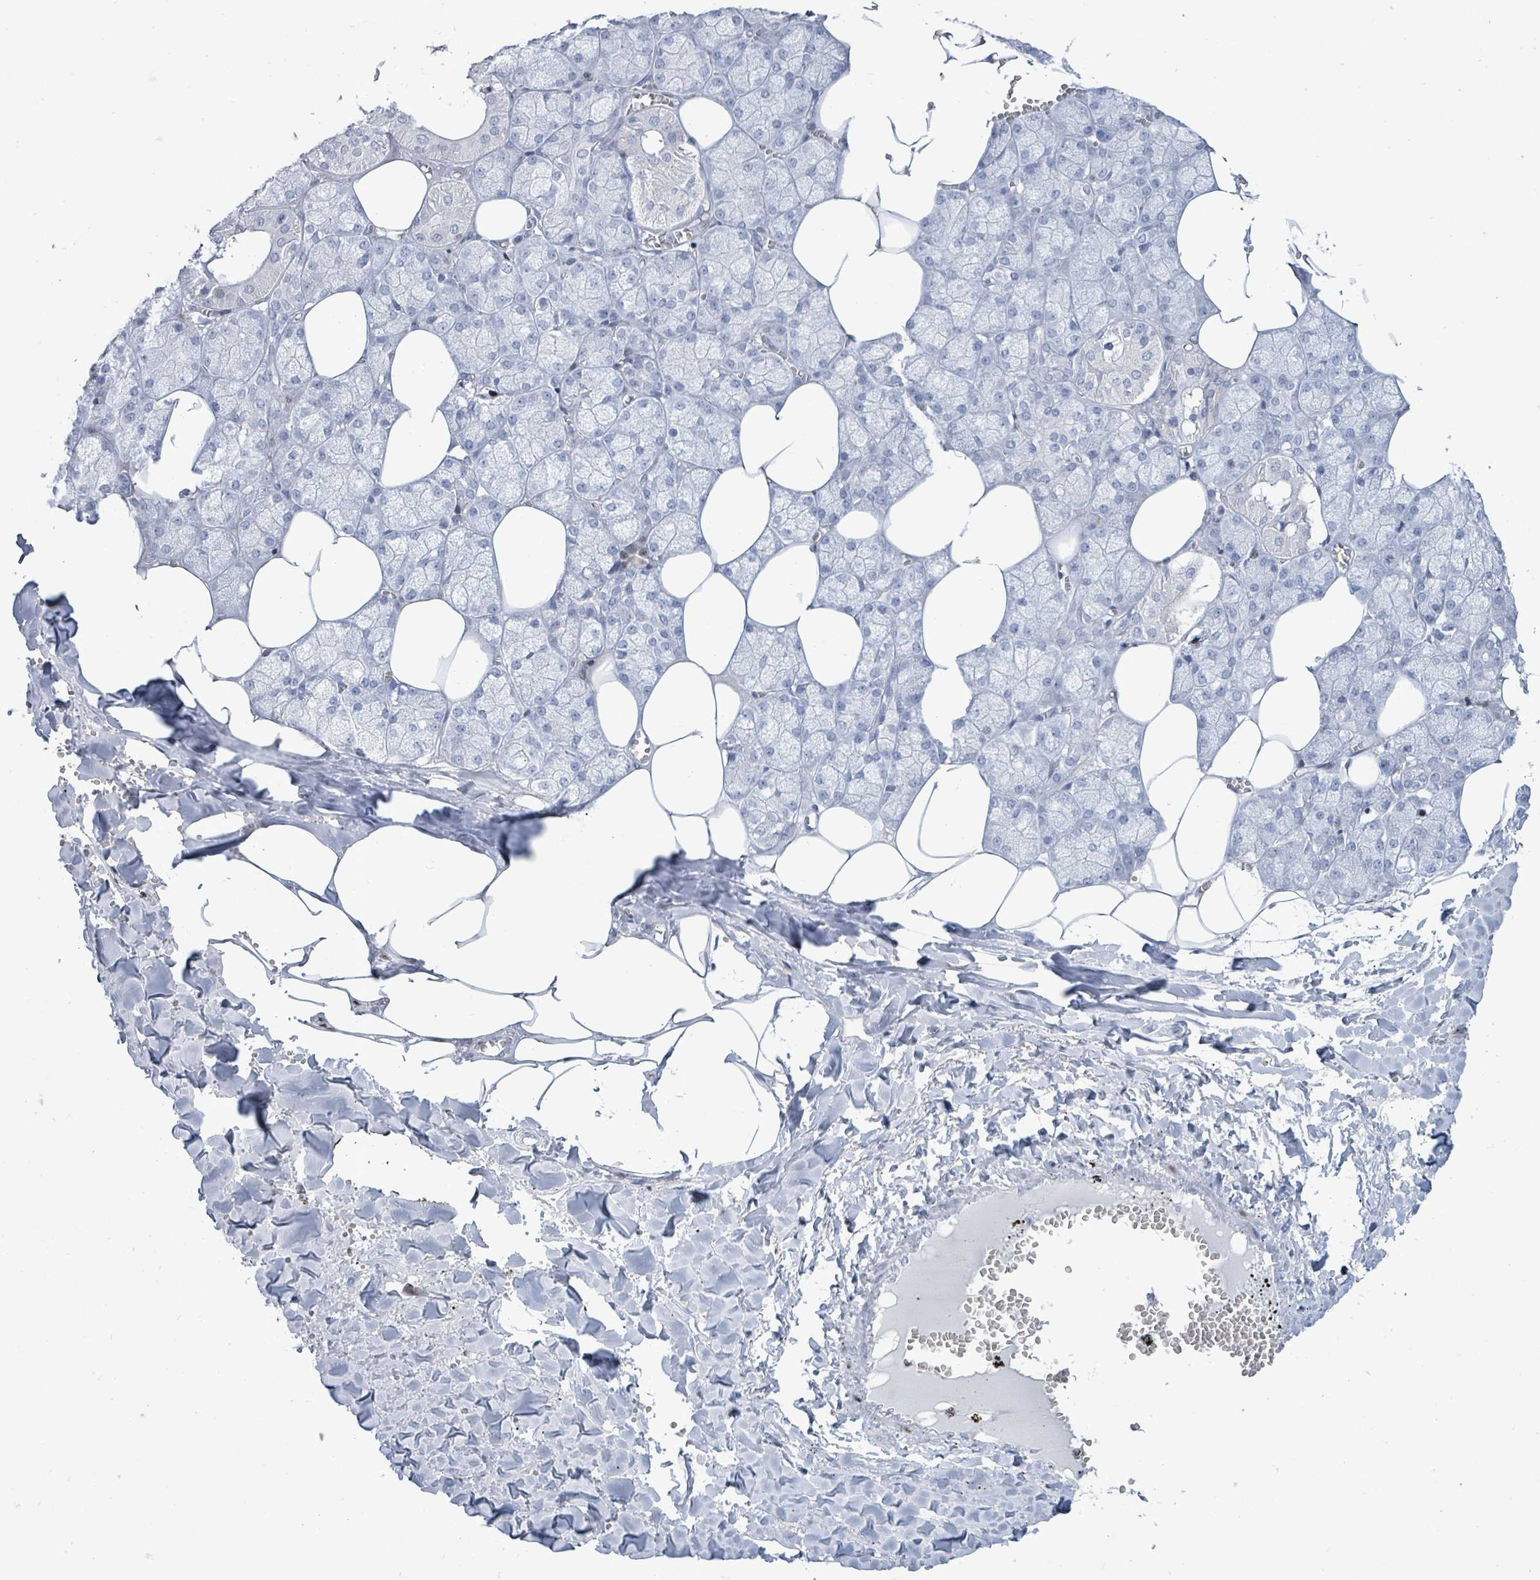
{"staining": {"intensity": "moderate", "quantity": "<25%", "location": "nuclear"}, "tissue": "salivary gland", "cell_type": "Glandular cells", "image_type": "normal", "snomed": [{"axis": "morphology", "description": "Normal tissue, NOS"}, {"axis": "topography", "description": "Salivary gland"}], "caption": "Moderate nuclear positivity is identified in about <25% of glandular cells in normal salivary gland.", "gene": "MALL", "patient": {"sex": "male", "age": 62}}